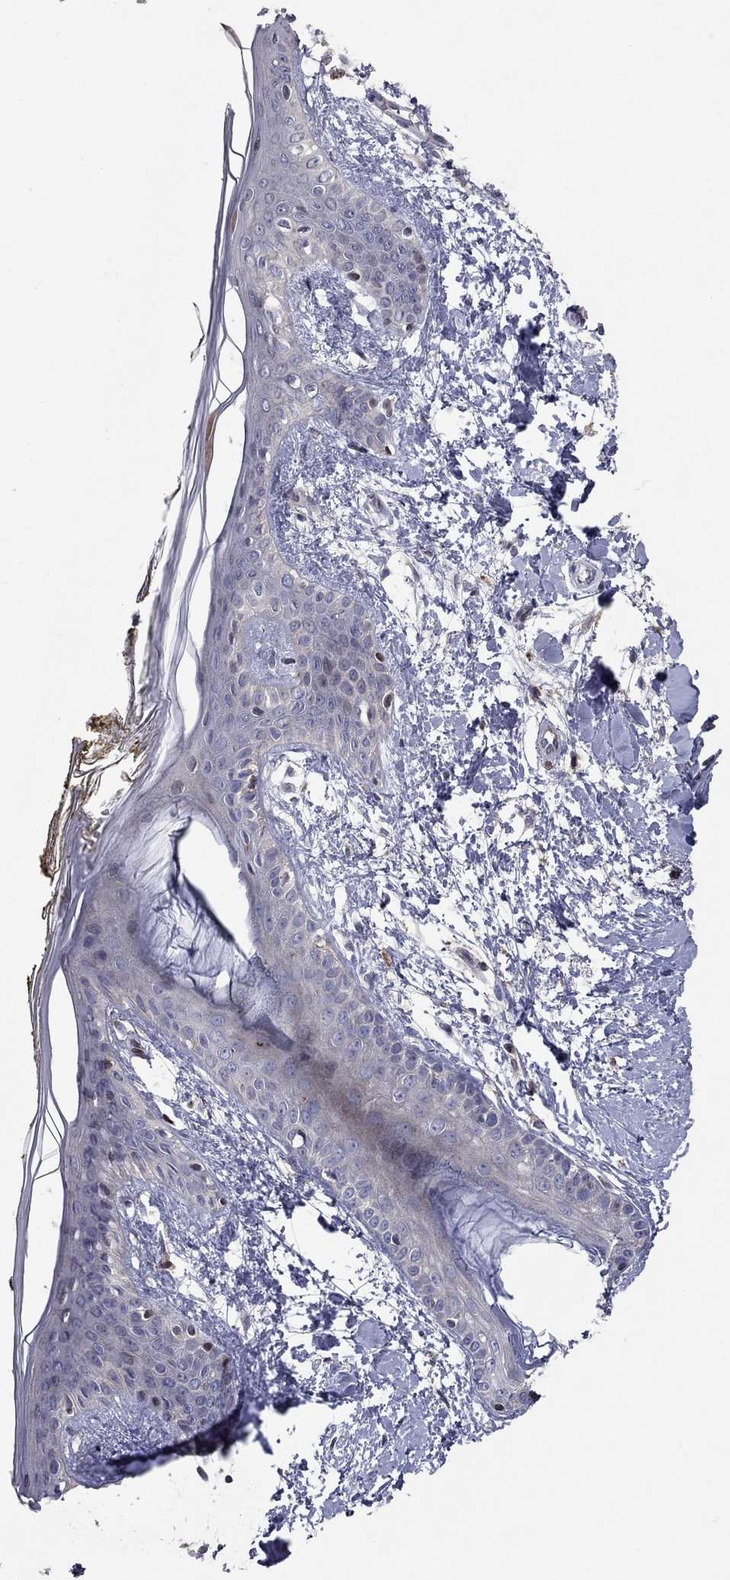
{"staining": {"intensity": "negative", "quantity": "none", "location": "none"}, "tissue": "skin", "cell_type": "Fibroblasts", "image_type": "normal", "snomed": [{"axis": "morphology", "description": "Normal tissue, NOS"}, {"axis": "topography", "description": "Skin"}], "caption": "DAB (3,3'-diaminobenzidine) immunohistochemical staining of benign skin displays no significant staining in fibroblasts.", "gene": "ERN2", "patient": {"sex": "female", "age": 34}}